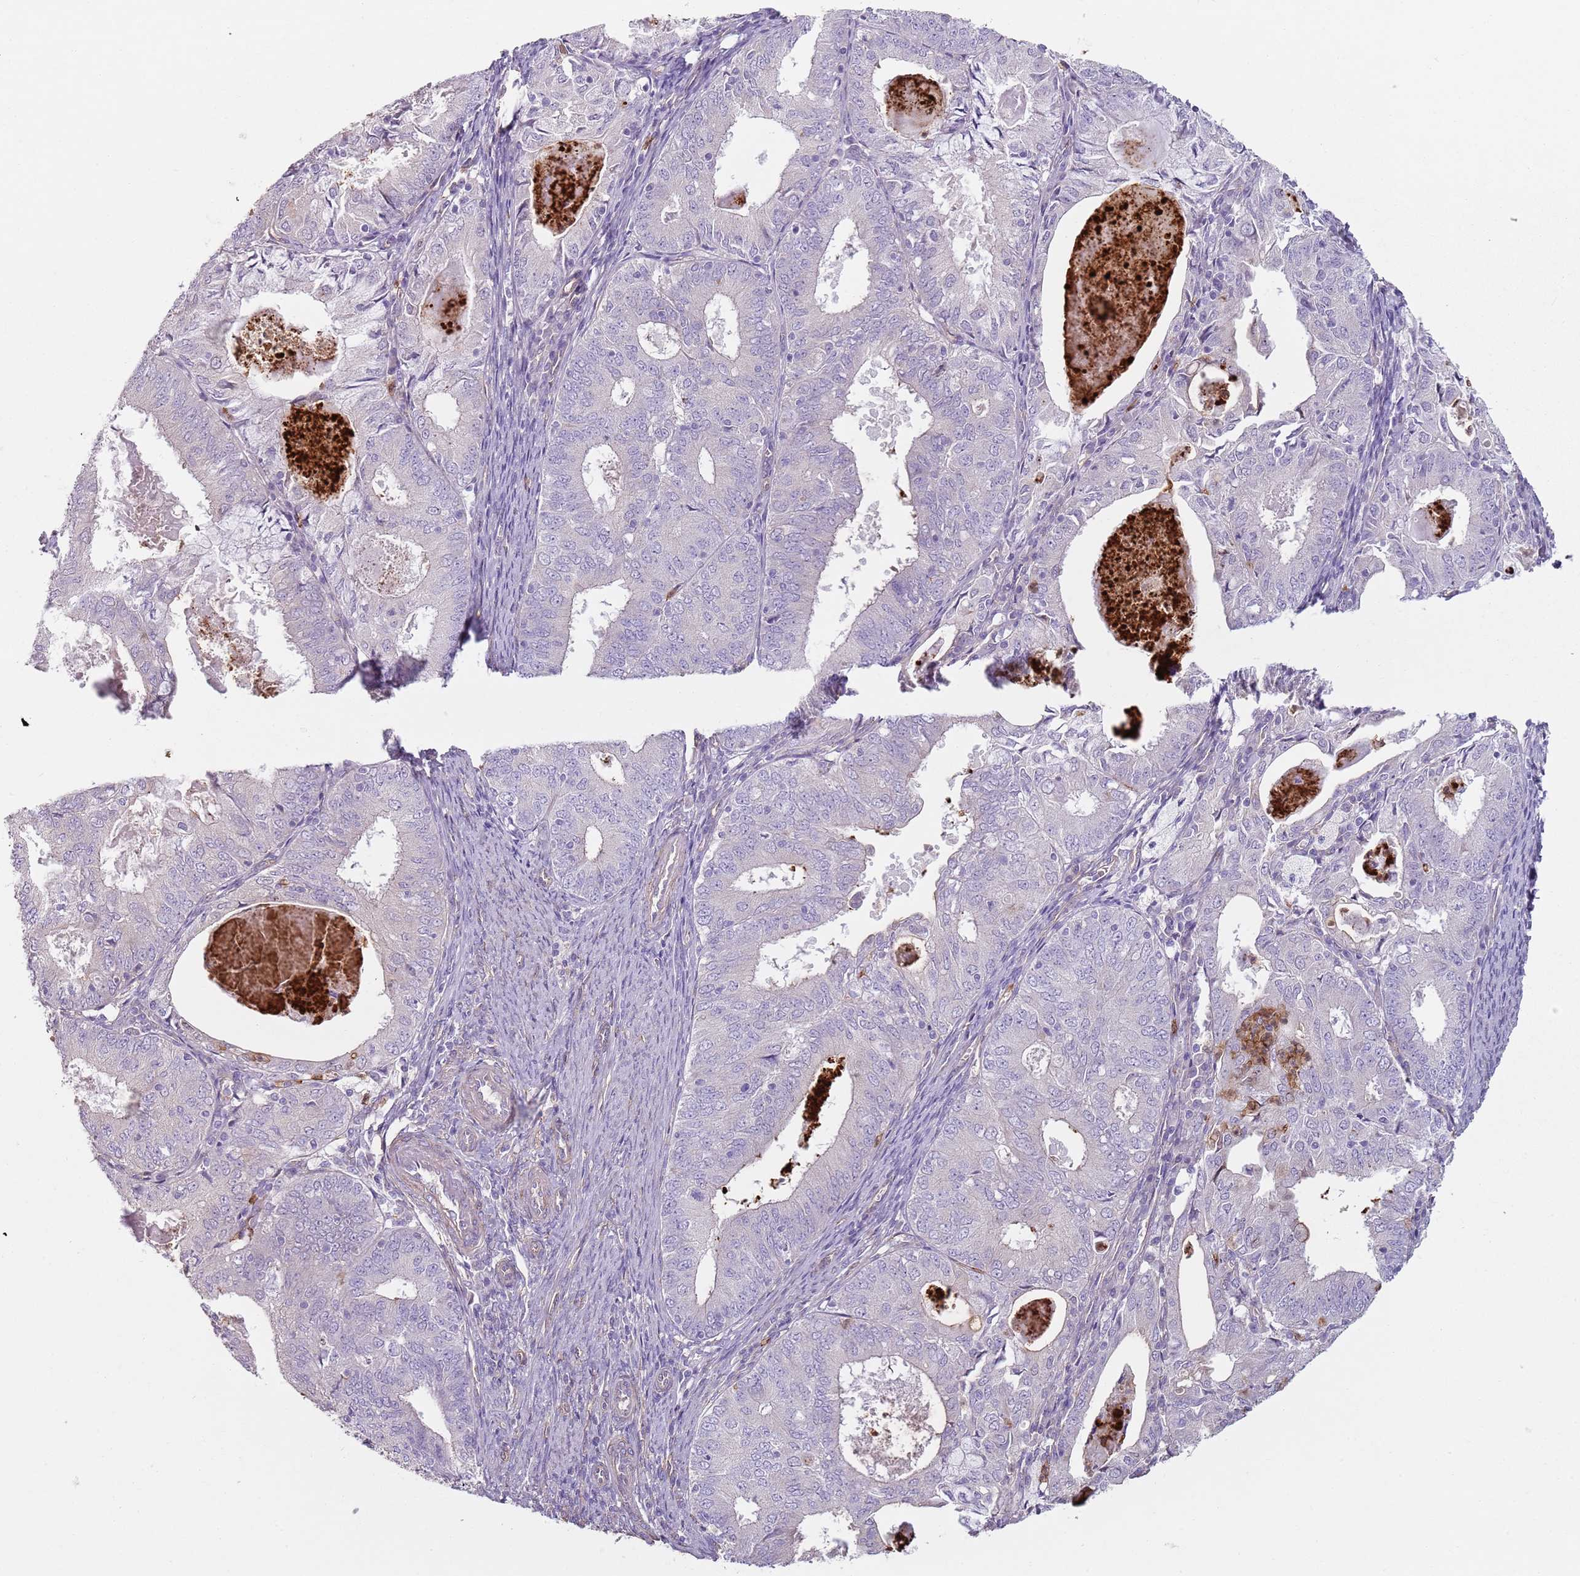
{"staining": {"intensity": "negative", "quantity": "none", "location": "none"}, "tissue": "endometrial cancer", "cell_type": "Tumor cells", "image_type": "cancer", "snomed": [{"axis": "morphology", "description": "Adenocarcinoma, NOS"}, {"axis": "topography", "description": "Endometrium"}], "caption": "This is an immunohistochemistry micrograph of human adenocarcinoma (endometrial). There is no staining in tumor cells.", "gene": "PHLPP2", "patient": {"sex": "female", "age": 57}}